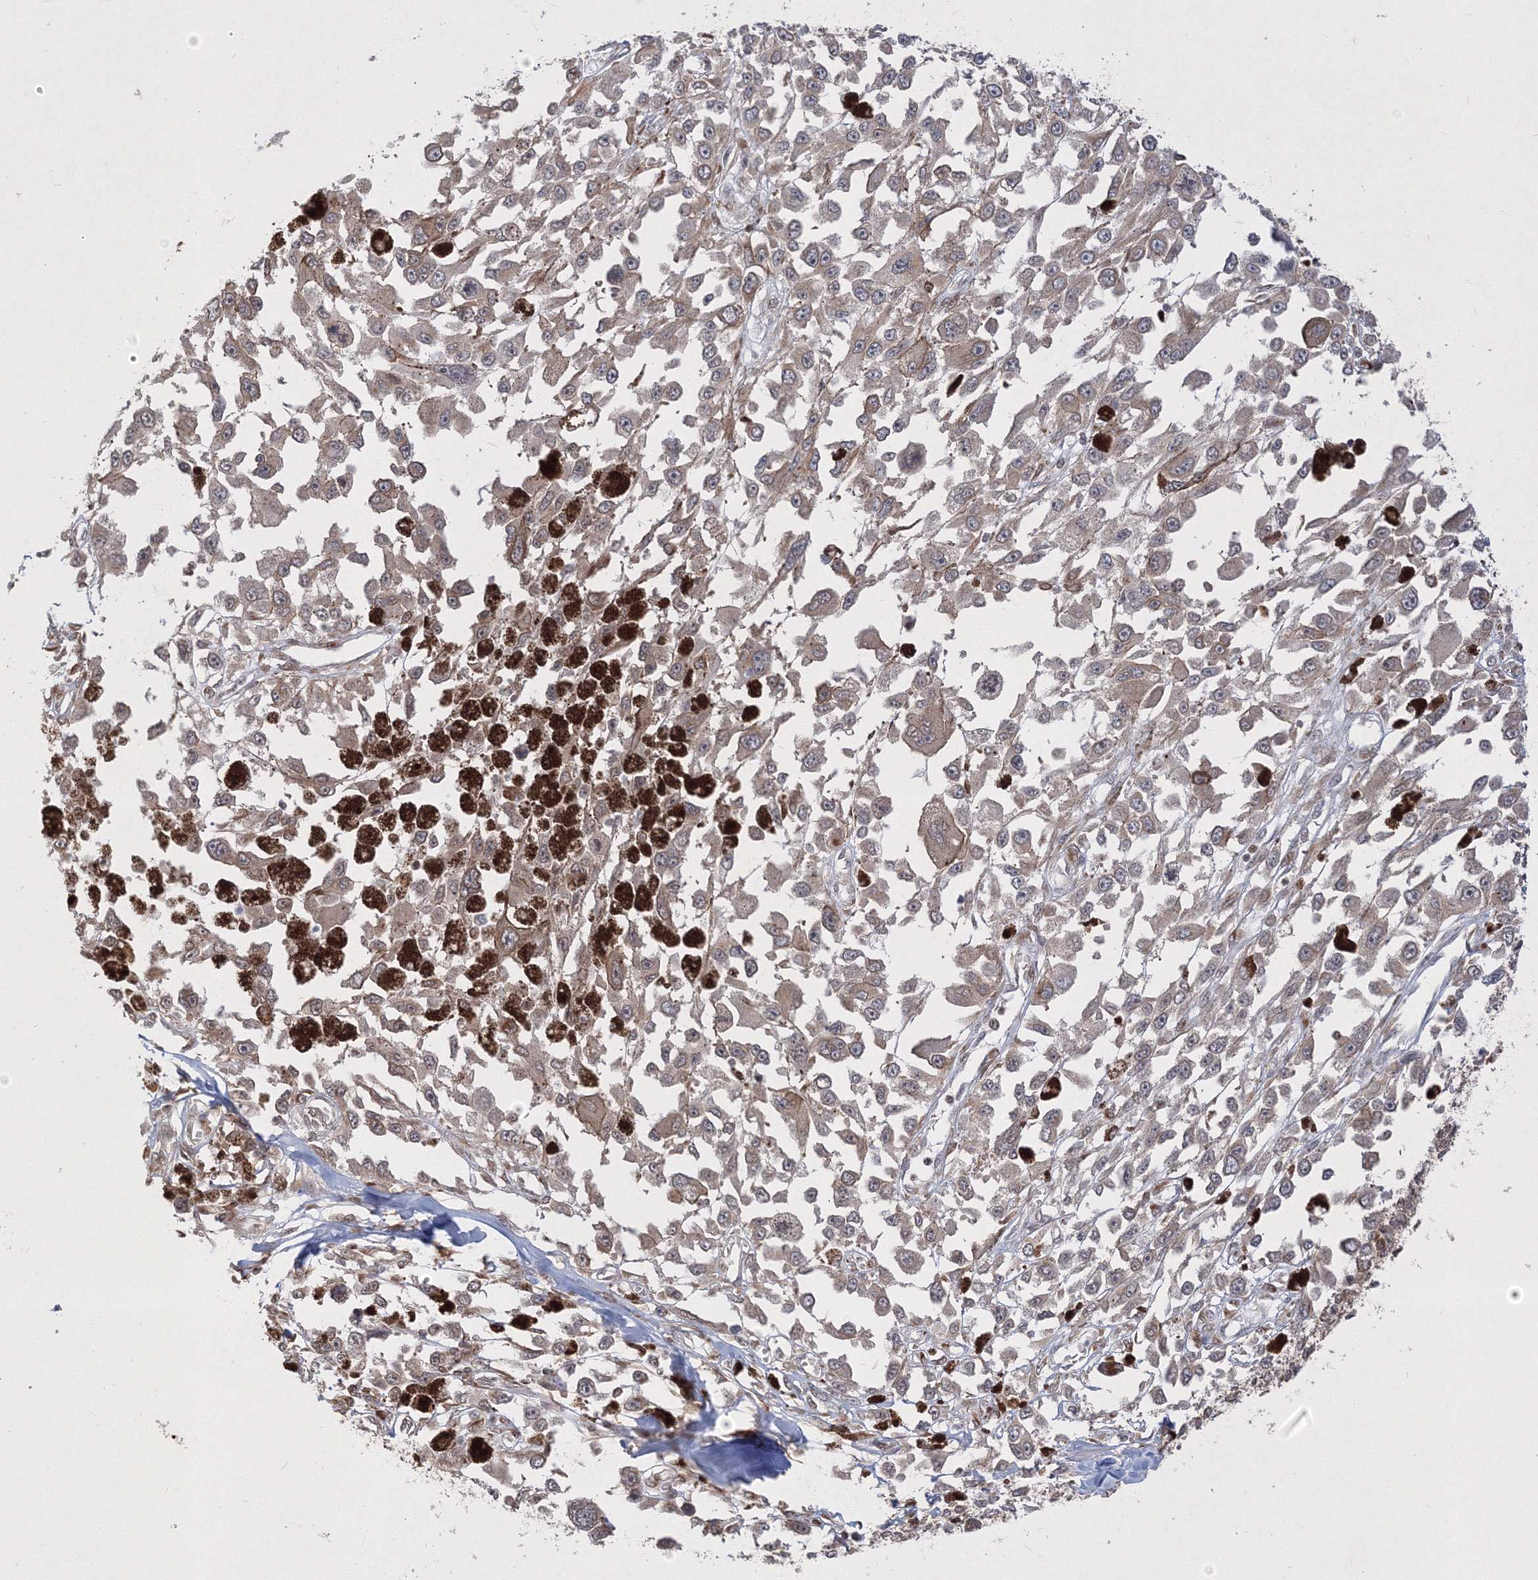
{"staining": {"intensity": "weak", "quantity": "25%-75%", "location": "cytoplasmic/membranous"}, "tissue": "melanoma", "cell_type": "Tumor cells", "image_type": "cancer", "snomed": [{"axis": "morphology", "description": "Malignant melanoma, Metastatic site"}, {"axis": "topography", "description": "Lymph node"}], "caption": "Protein analysis of malignant melanoma (metastatic site) tissue shows weak cytoplasmic/membranous expression in about 25%-75% of tumor cells.", "gene": "TMEM50B", "patient": {"sex": "male", "age": 59}}